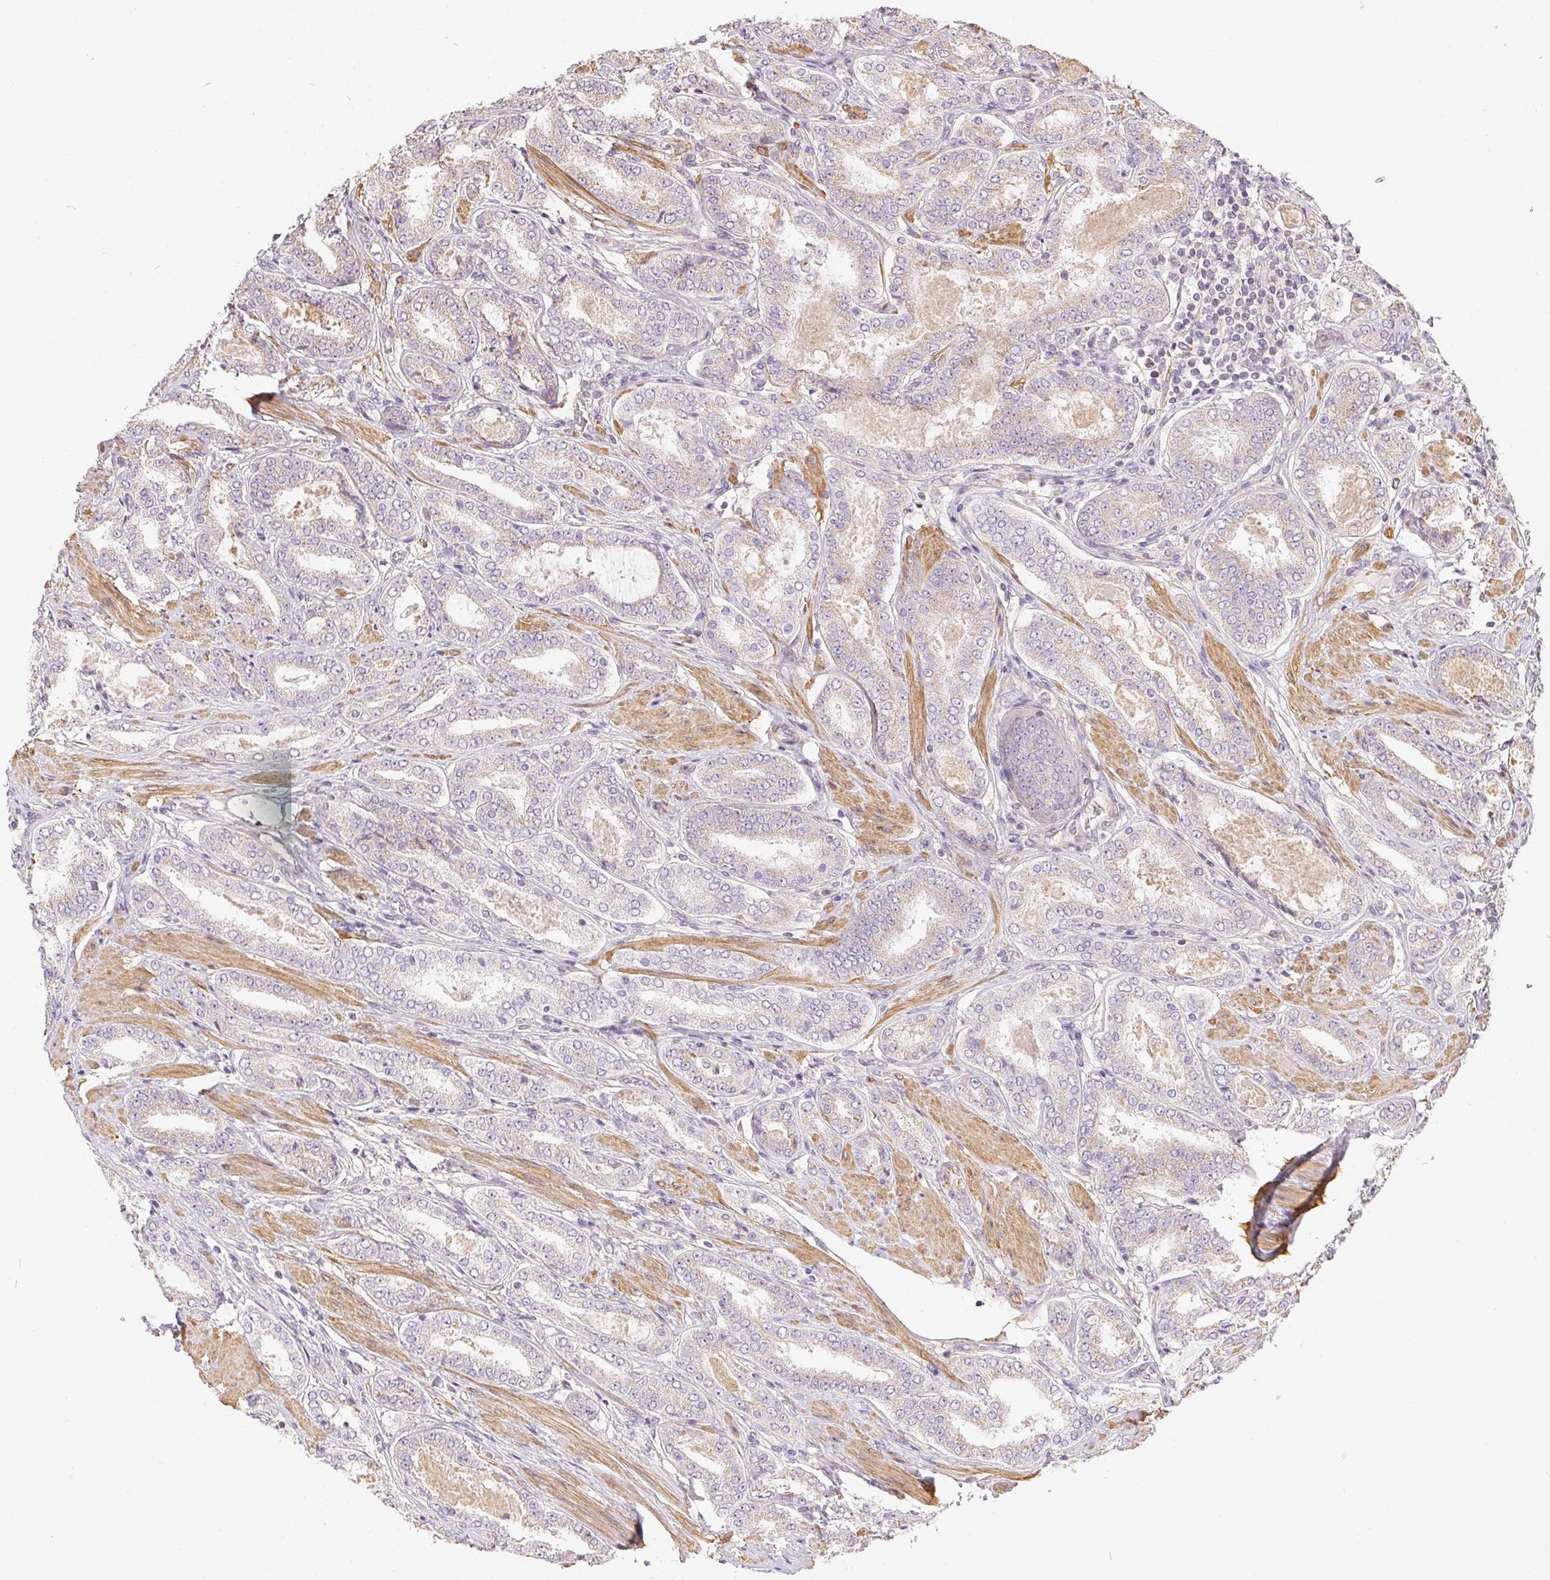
{"staining": {"intensity": "weak", "quantity": "<25%", "location": "cytoplasmic/membranous"}, "tissue": "prostate cancer", "cell_type": "Tumor cells", "image_type": "cancer", "snomed": [{"axis": "morphology", "description": "Adenocarcinoma, High grade"}, {"axis": "topography", "description": "Prostate"}], "caption": "A histopathology image of human prostate cancer is negative for staining in tumor cells.", "gene": "REV3L", "patient": {"sex": "male", "age": 63}}